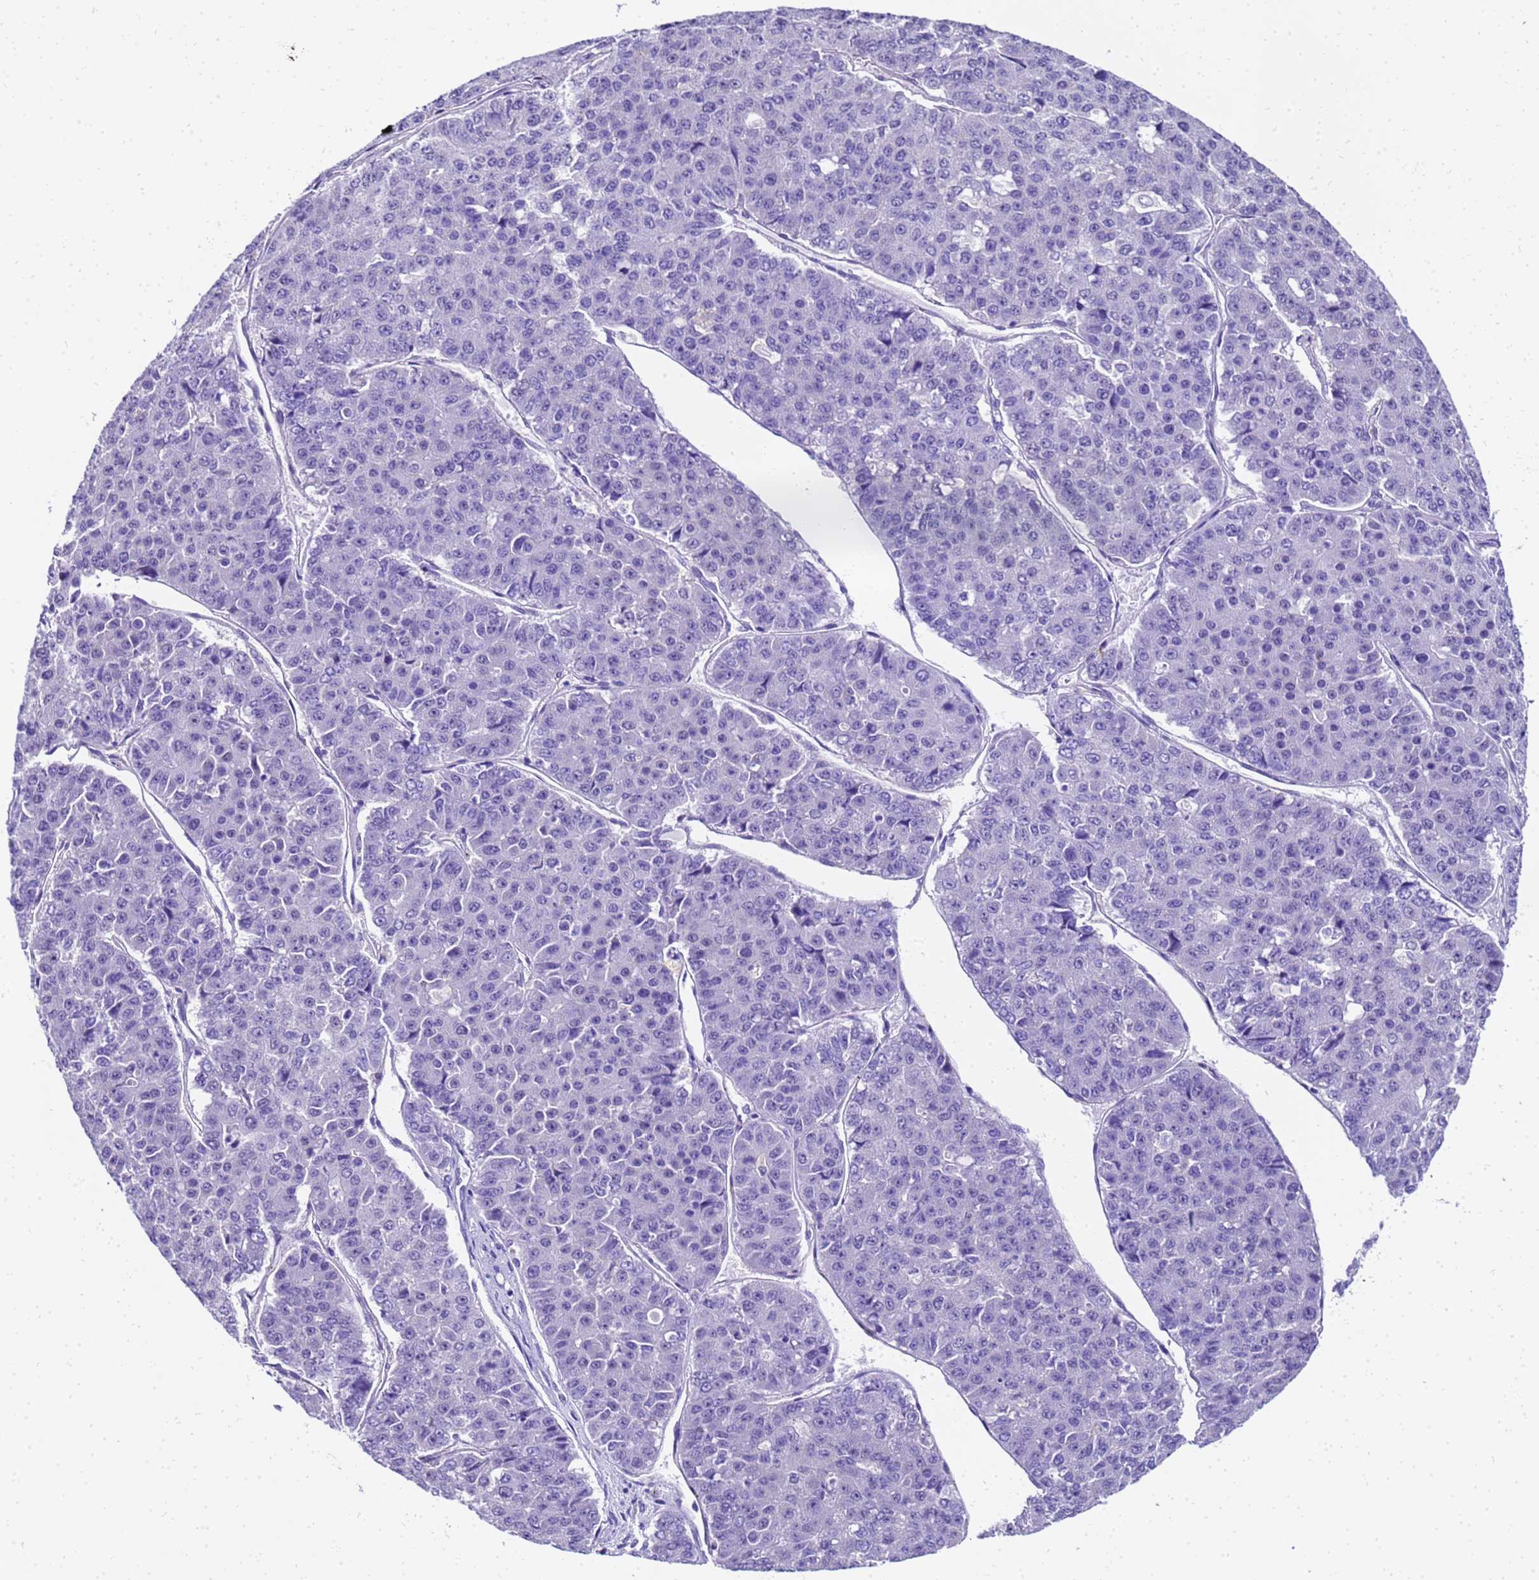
{"staining": {"intensity": "negative", "quantity": "none", "location": "none"}, "tissue": "pancreatic cancer", "cell_type": "Tumor cells", "image_type": "cancer", "snomed": [{"axis": "morphology", "description": "Adenocarcinoma, NOS"}, {"axis": "topography", "description": "Pancreas"}], "caption": "Immunohistochemistry image of neoplastic tissue: human pancreatic adenocarcinoma stained with DAB (3,3'-diaminobenzidine) reveals no significant protein expression in tumor cells.", "gene": "HSPB6", "patient": {"sex": "male", "age": 50}}